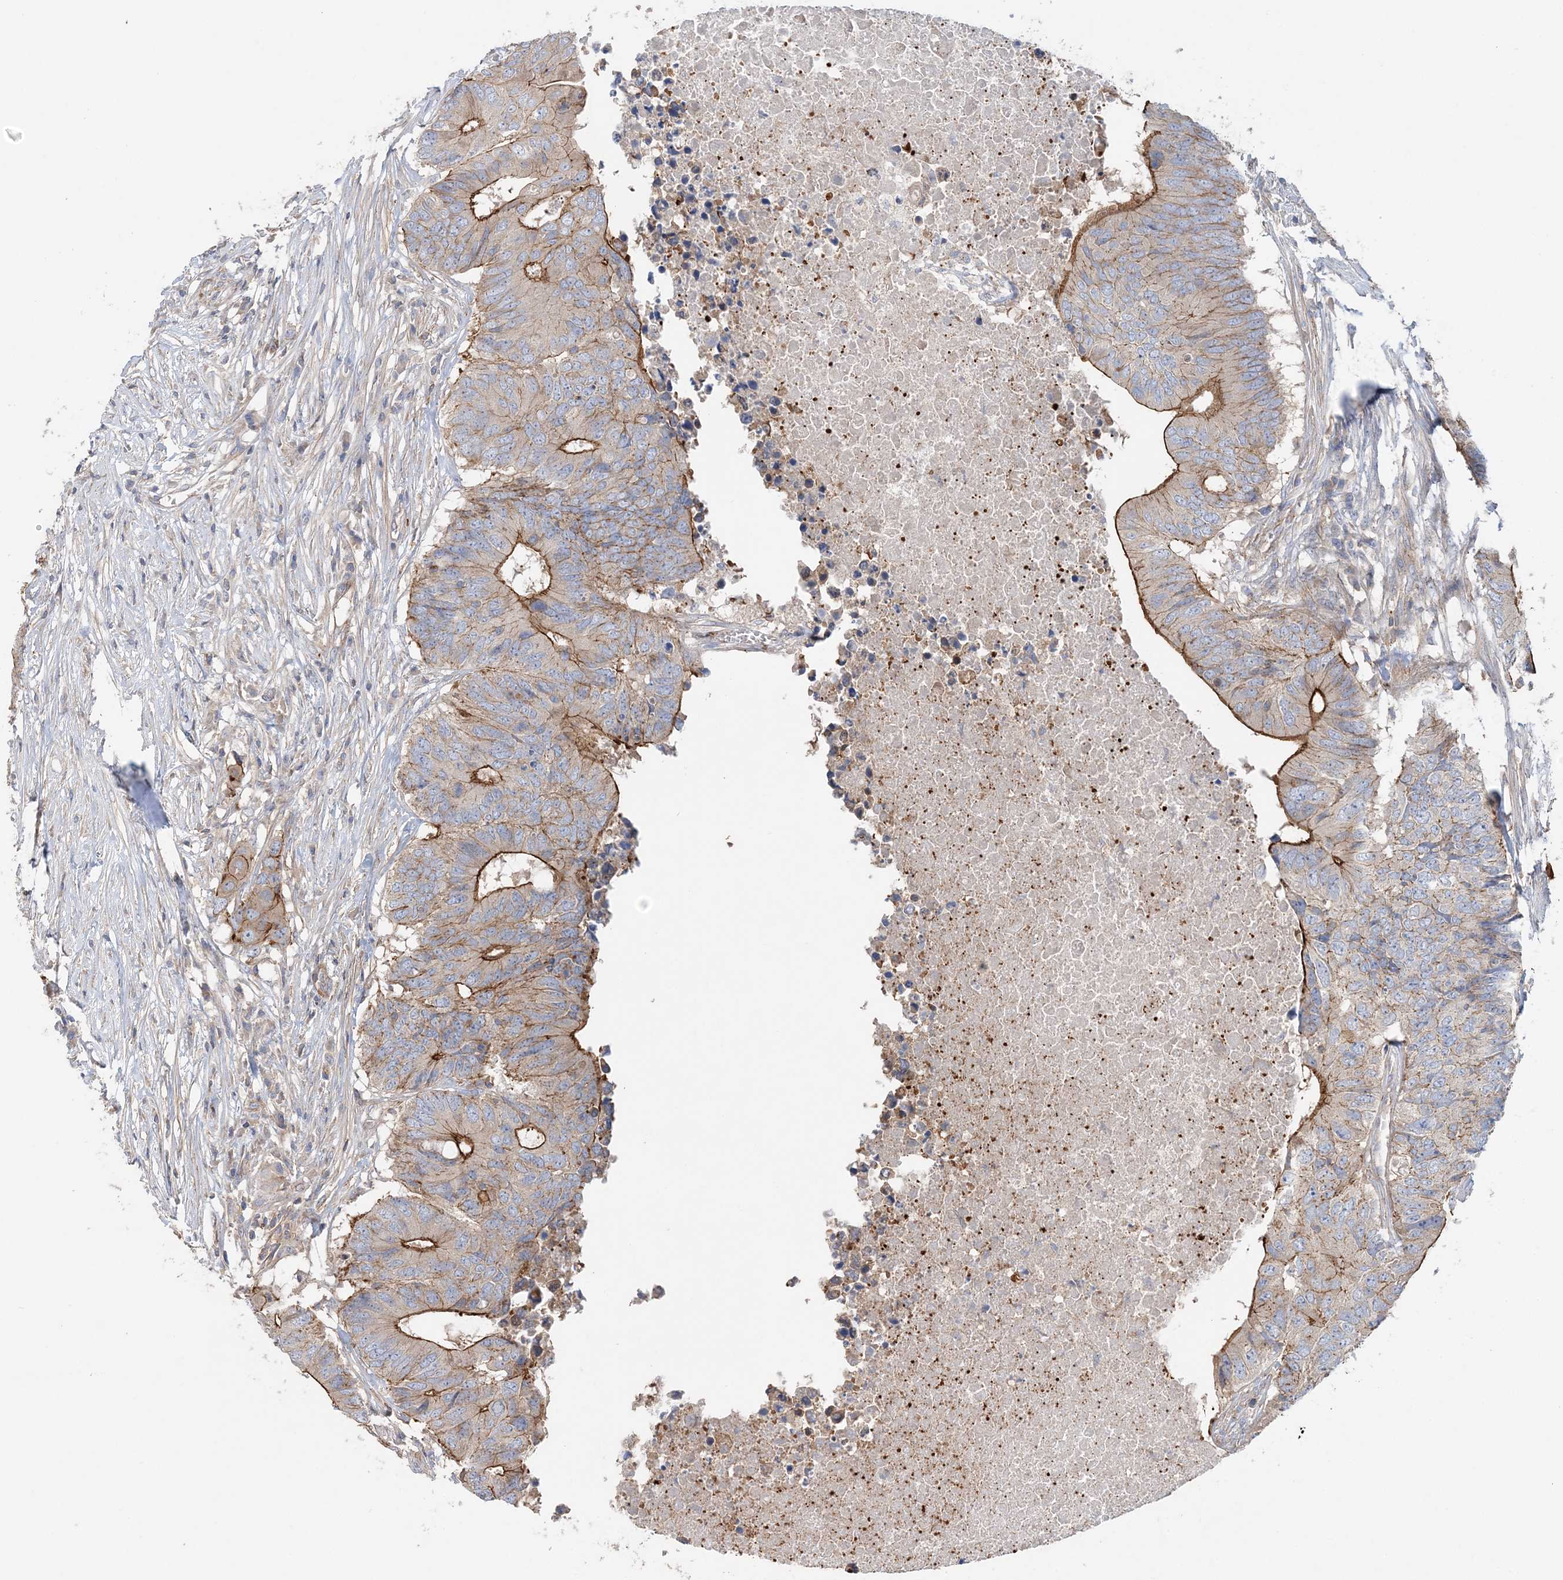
{"staining": {"intensity": "strong", "quantity": "25%-75%", "location": "cytoplasmic/membranous"}, "tissue": "colorectal cancer", "cell_type": "Tumor cells", "image_type": "cancer", "snomed": [{"axis": "morphology", "description": "Adenocarcinoma, NOS"}, {"axis": "topography", "description": "Colon"}], "caption": "High-magnification brightfield microscopy of colorectal adenocarcinoma stained with DAB (brown) and counterstained with hematoxylin (blue). tumor cells exhibit strong cytoplasmic/membranous expression is seen in approximately25%-75% of cells.", "gene": "PIGC", "patient": {"sex": "male", "age": 71}}